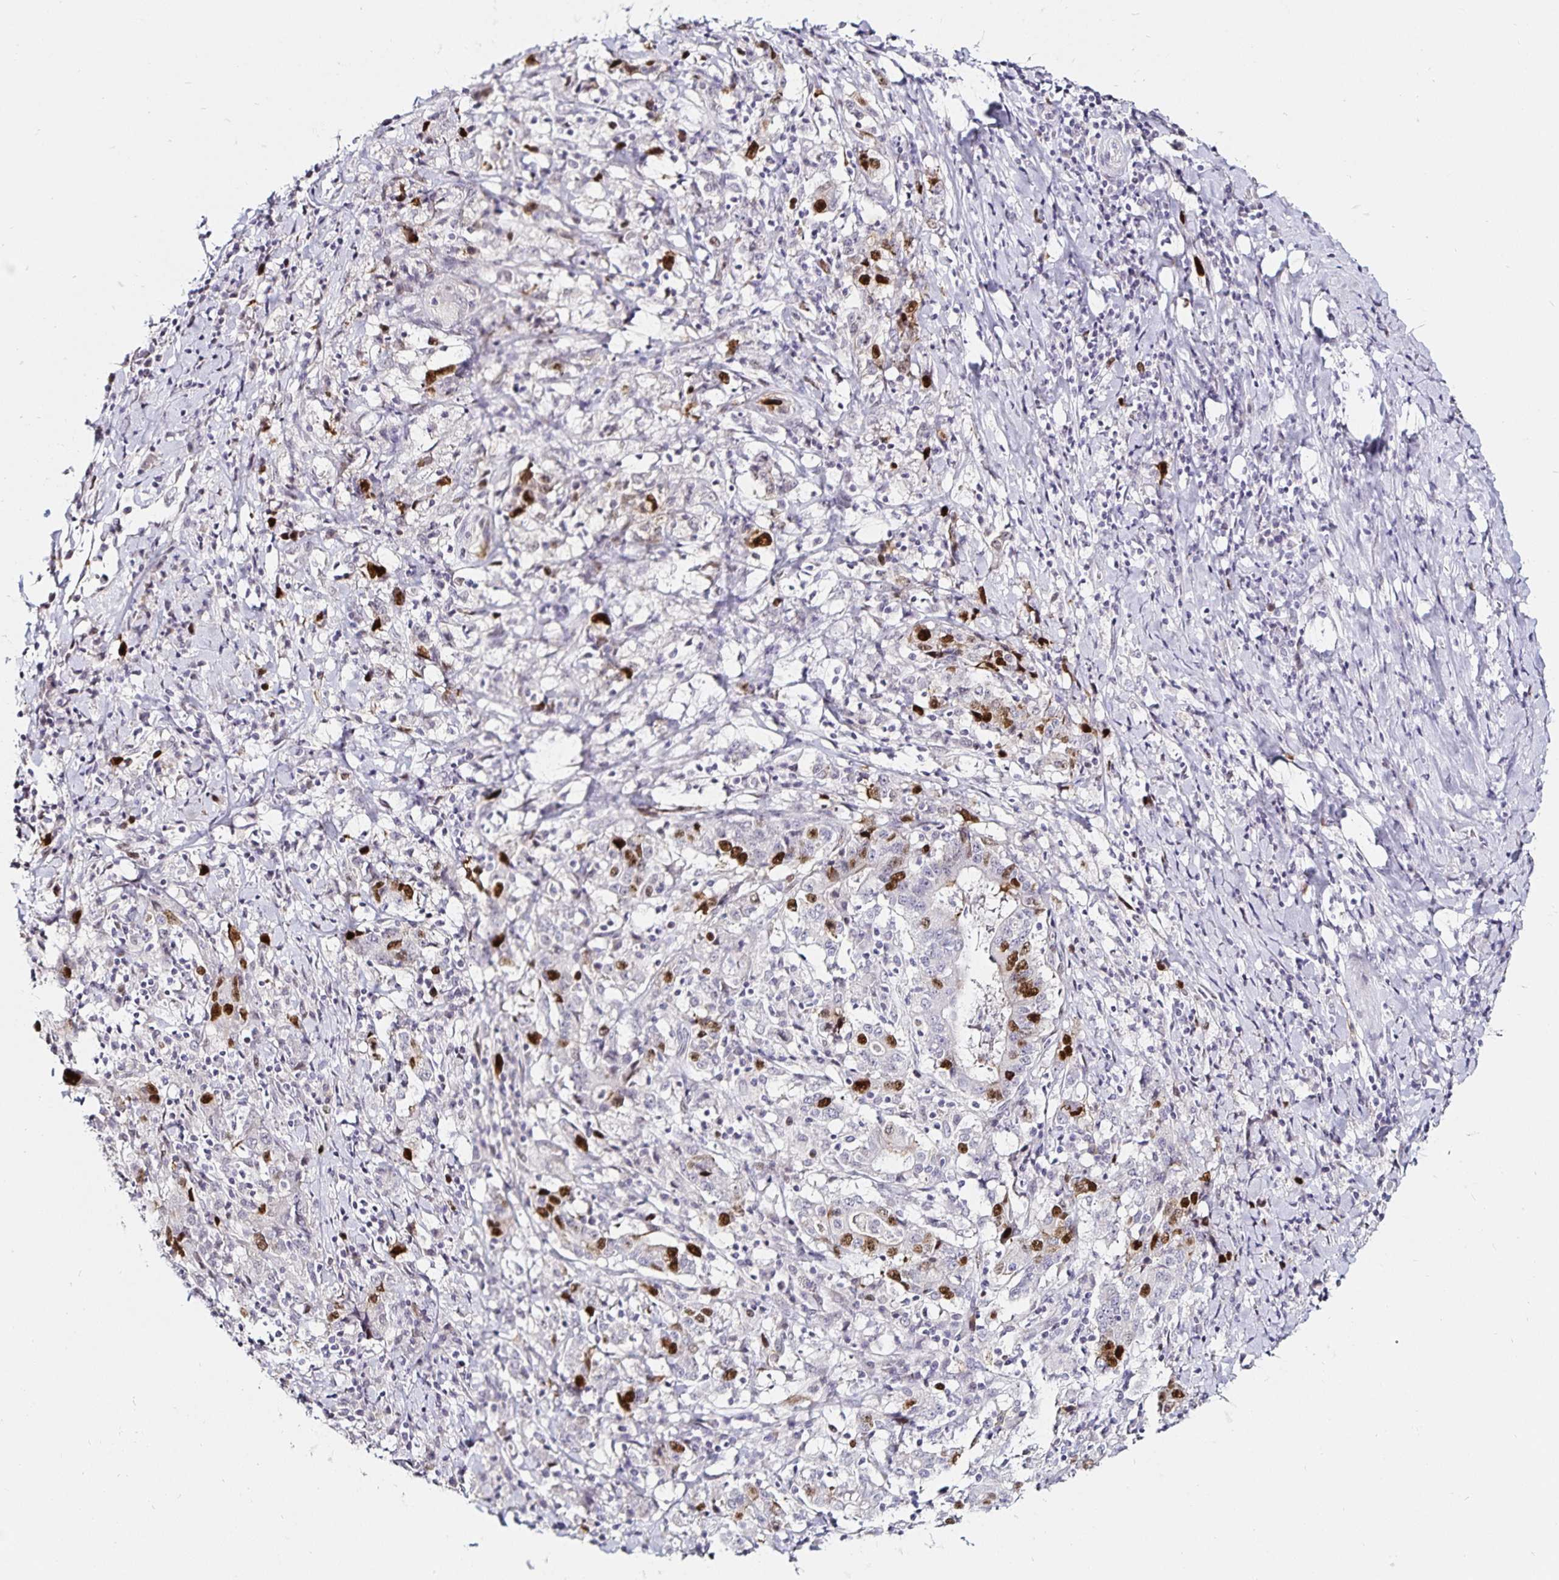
{"staining": {"intensity": "strong", "quantity": "25%-75%", "location": "nuclear"}, "tissue": "stomach cancer", "cell_type": "Tumor cells", "image_type": "cancer", "snomed": [{"axis": "morphology", "description": "Normal tissue, NOS"}, {"axis": "morphology", "description": "Adenocarcinoma, NOS"}, {"axis": "topography", "description": "Stomach, upper"}, {"axis": "topography", "description": "Stomach"}], "caption": "Protein expression analysis of stomach cancer exhibits strong nuclear expression in approximately 25%-75% of tumor cells.", "gene": "ANLN", "patient": {"sex": "male", "age": 59}}